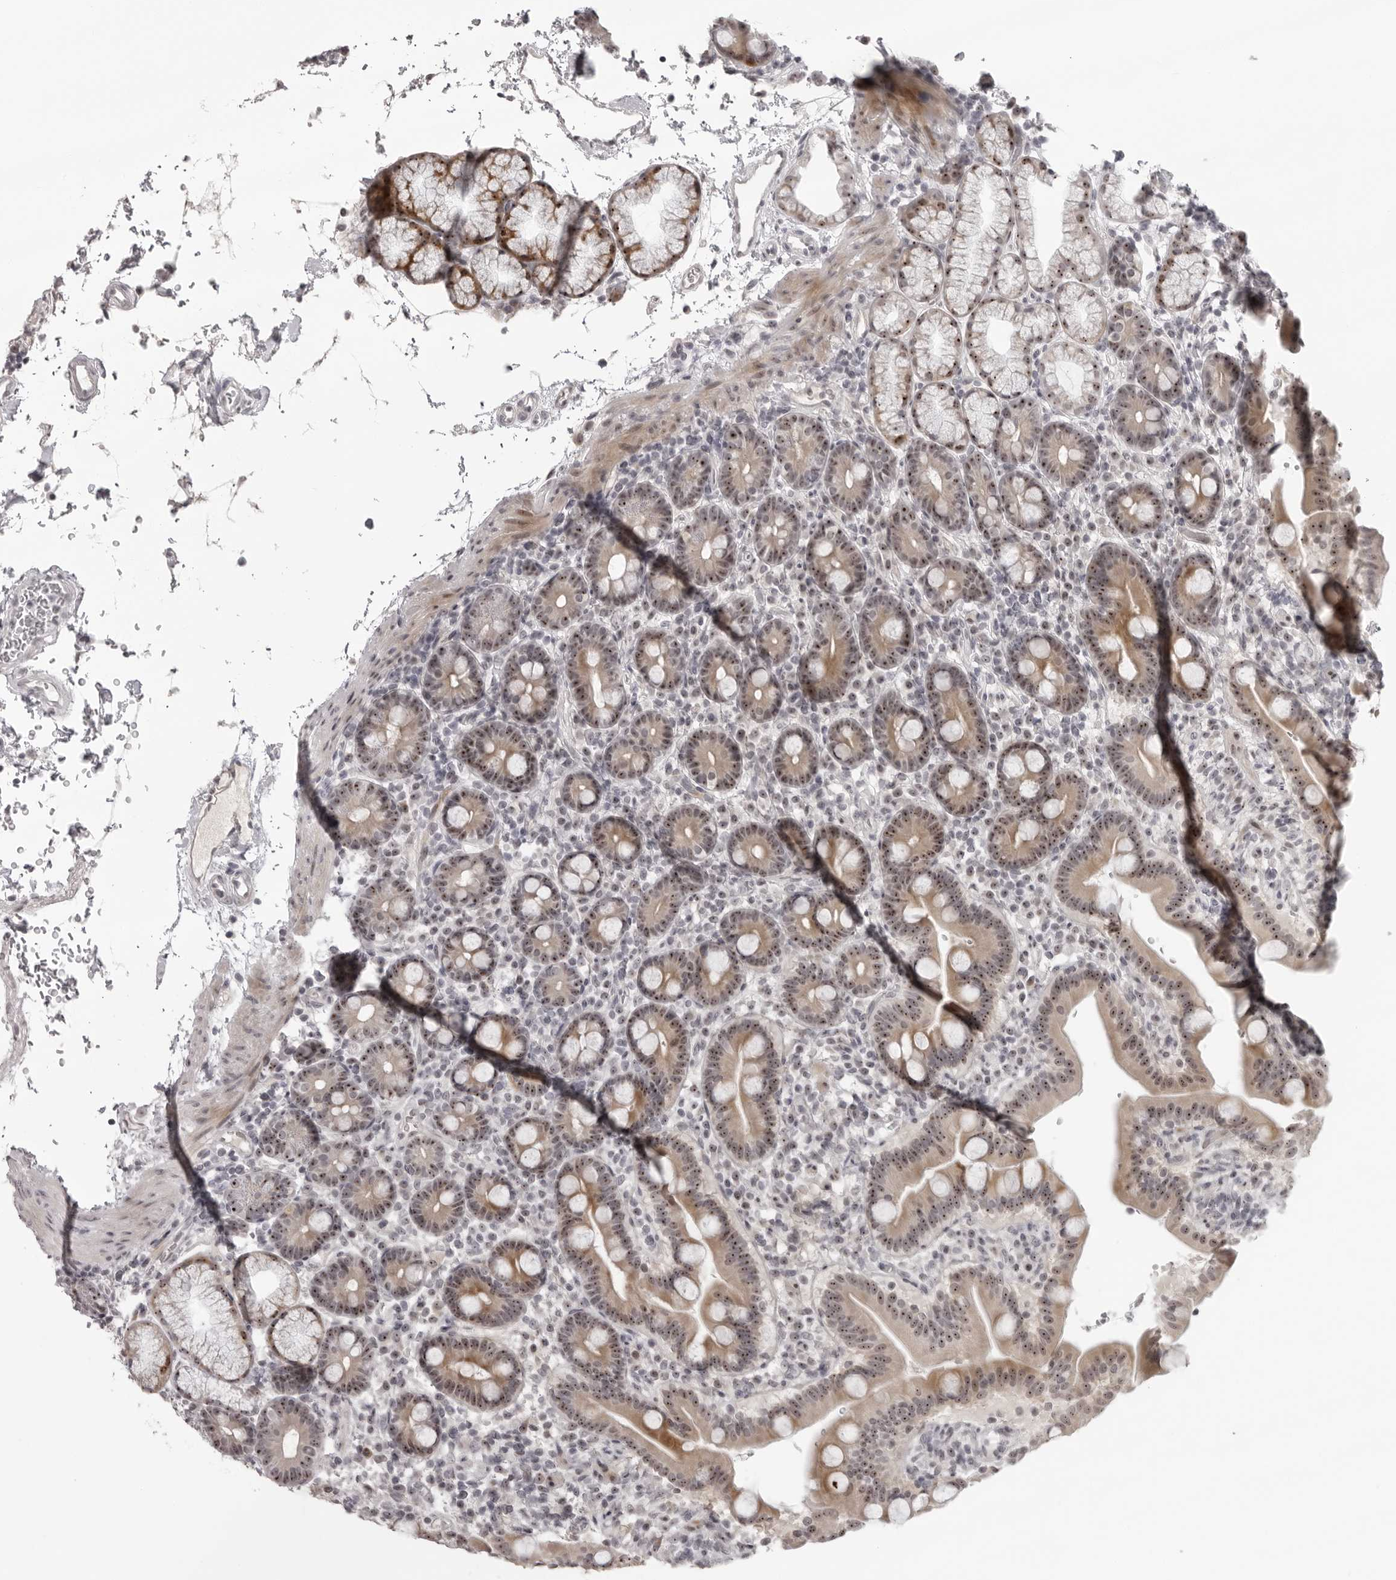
{"staining": {"intensity": "moderate", "quantity": ">75%", "location": "cytoplasmic/membranous,nuclear"}, "tissue": "duodenum", "cell_type": "Glandular cells", "image_type": "normal", "snomed": [{"axis": "morphology", "description": "Normal tissue, NOS"}, {"axis": "topography", "description": "Duodenum"}], "caption": "Protein expression analysis of unremarkable duodenum demonstrates moderate cytoplasmic/membranous,nuclear staining in about >75% of glandular cells. The protein of interest is shown in brown color, while the nuclei are stained blue.", "gene": "HELZ", "patient": {"sex": "male", "age": 54}}